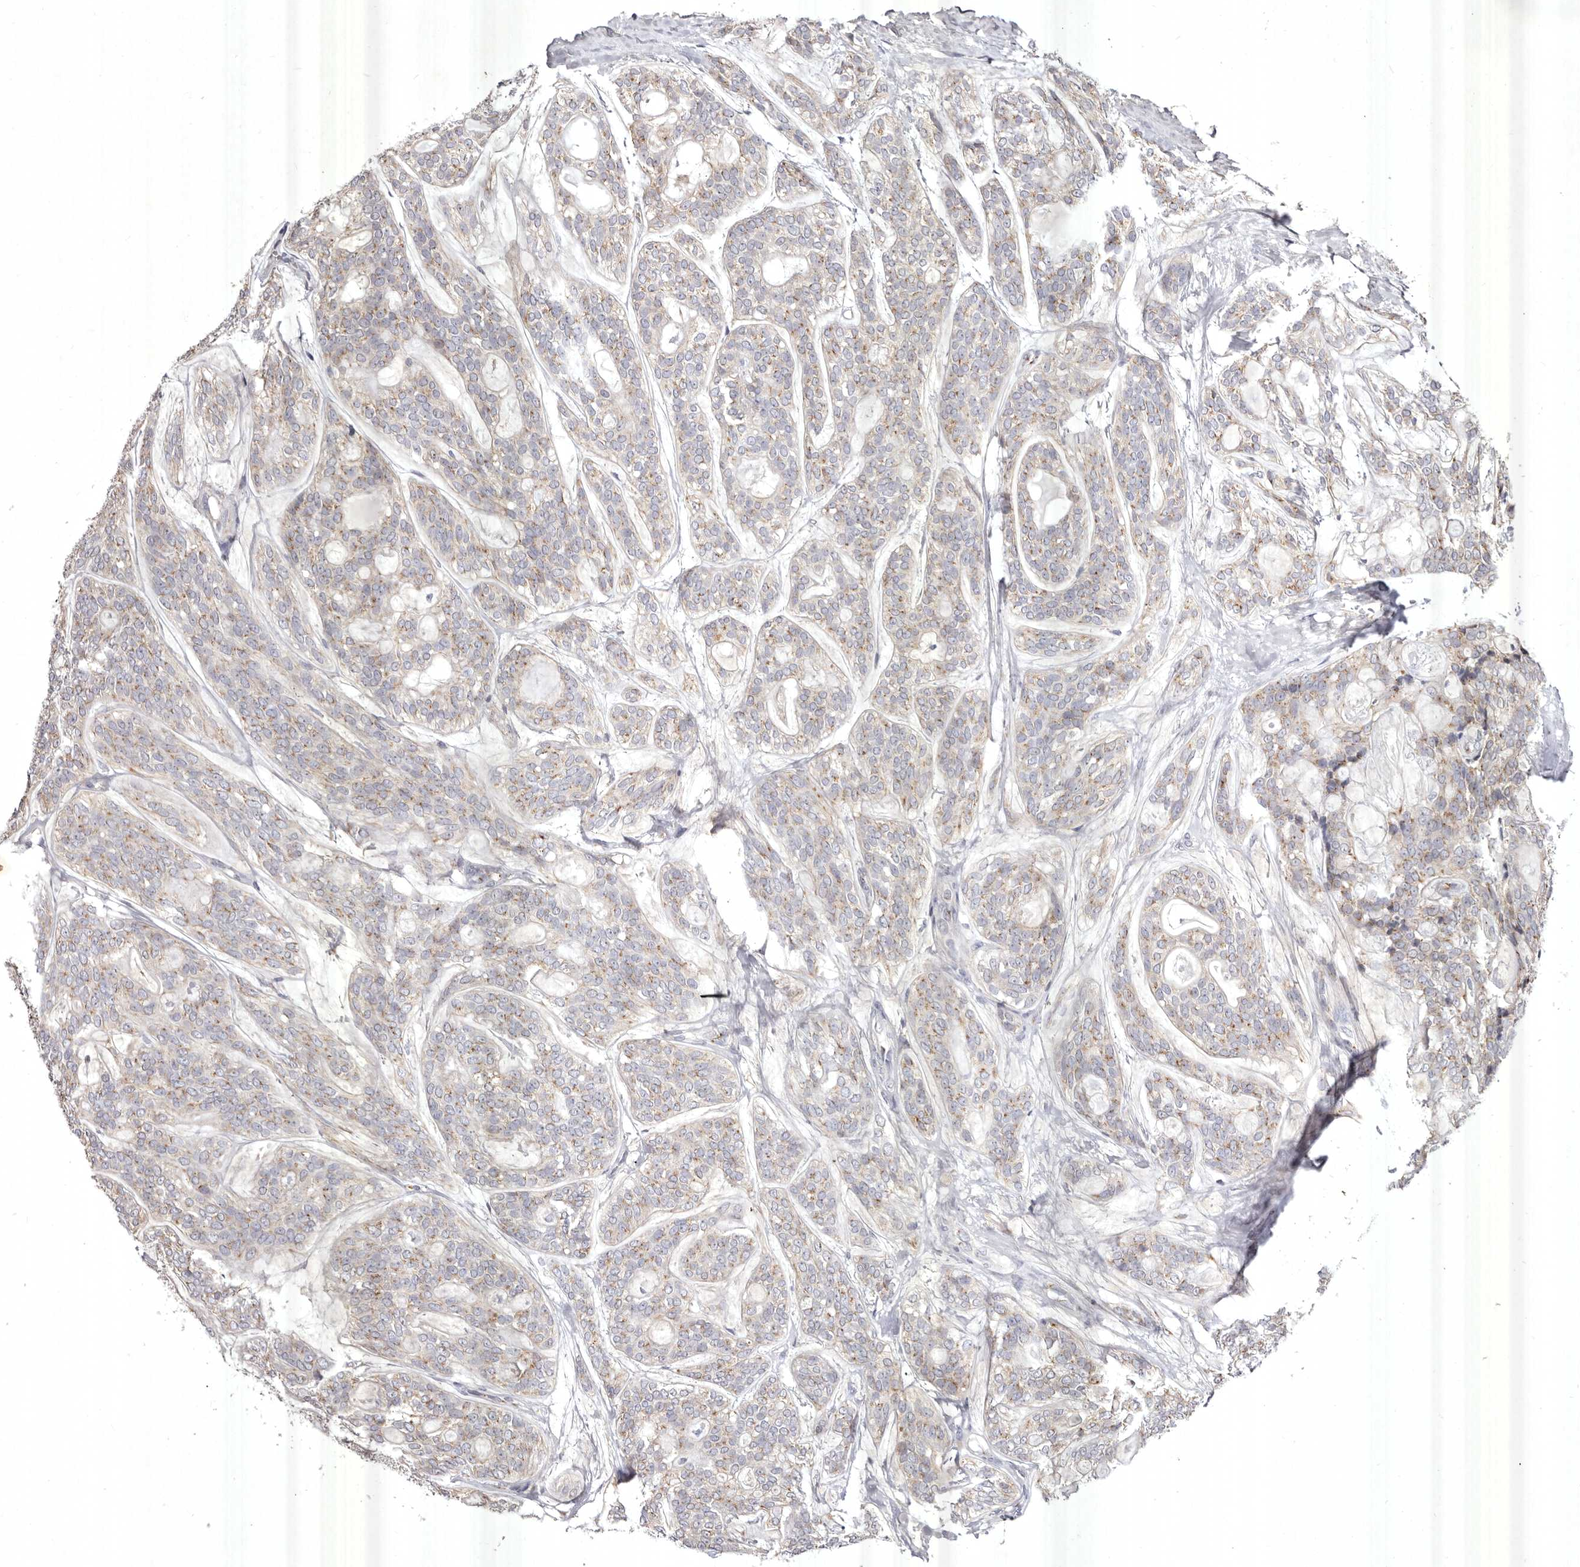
{"staining": {"intensity": "weak", "quantity": ">75%", "location": "cytoplasmic/membranous"}, "tissue": "head and neck cancer", "cell_type": "Tumor cells", "image_type": "cancer", "snomed": [{"axis": "morphology", "description": "Adenocarcinoma, NOS"}, {"axis": "topography", "description": "Head-Neck"}], "caption": "High-power microscopy captured an immunohistochemistry histopathology image of head and neck cancer, revealing weak cytoplasmic/membranous expression in about >75% of tumor cells.", "gene": "USP24", "patient": {"sex": "male", "age": 66}}